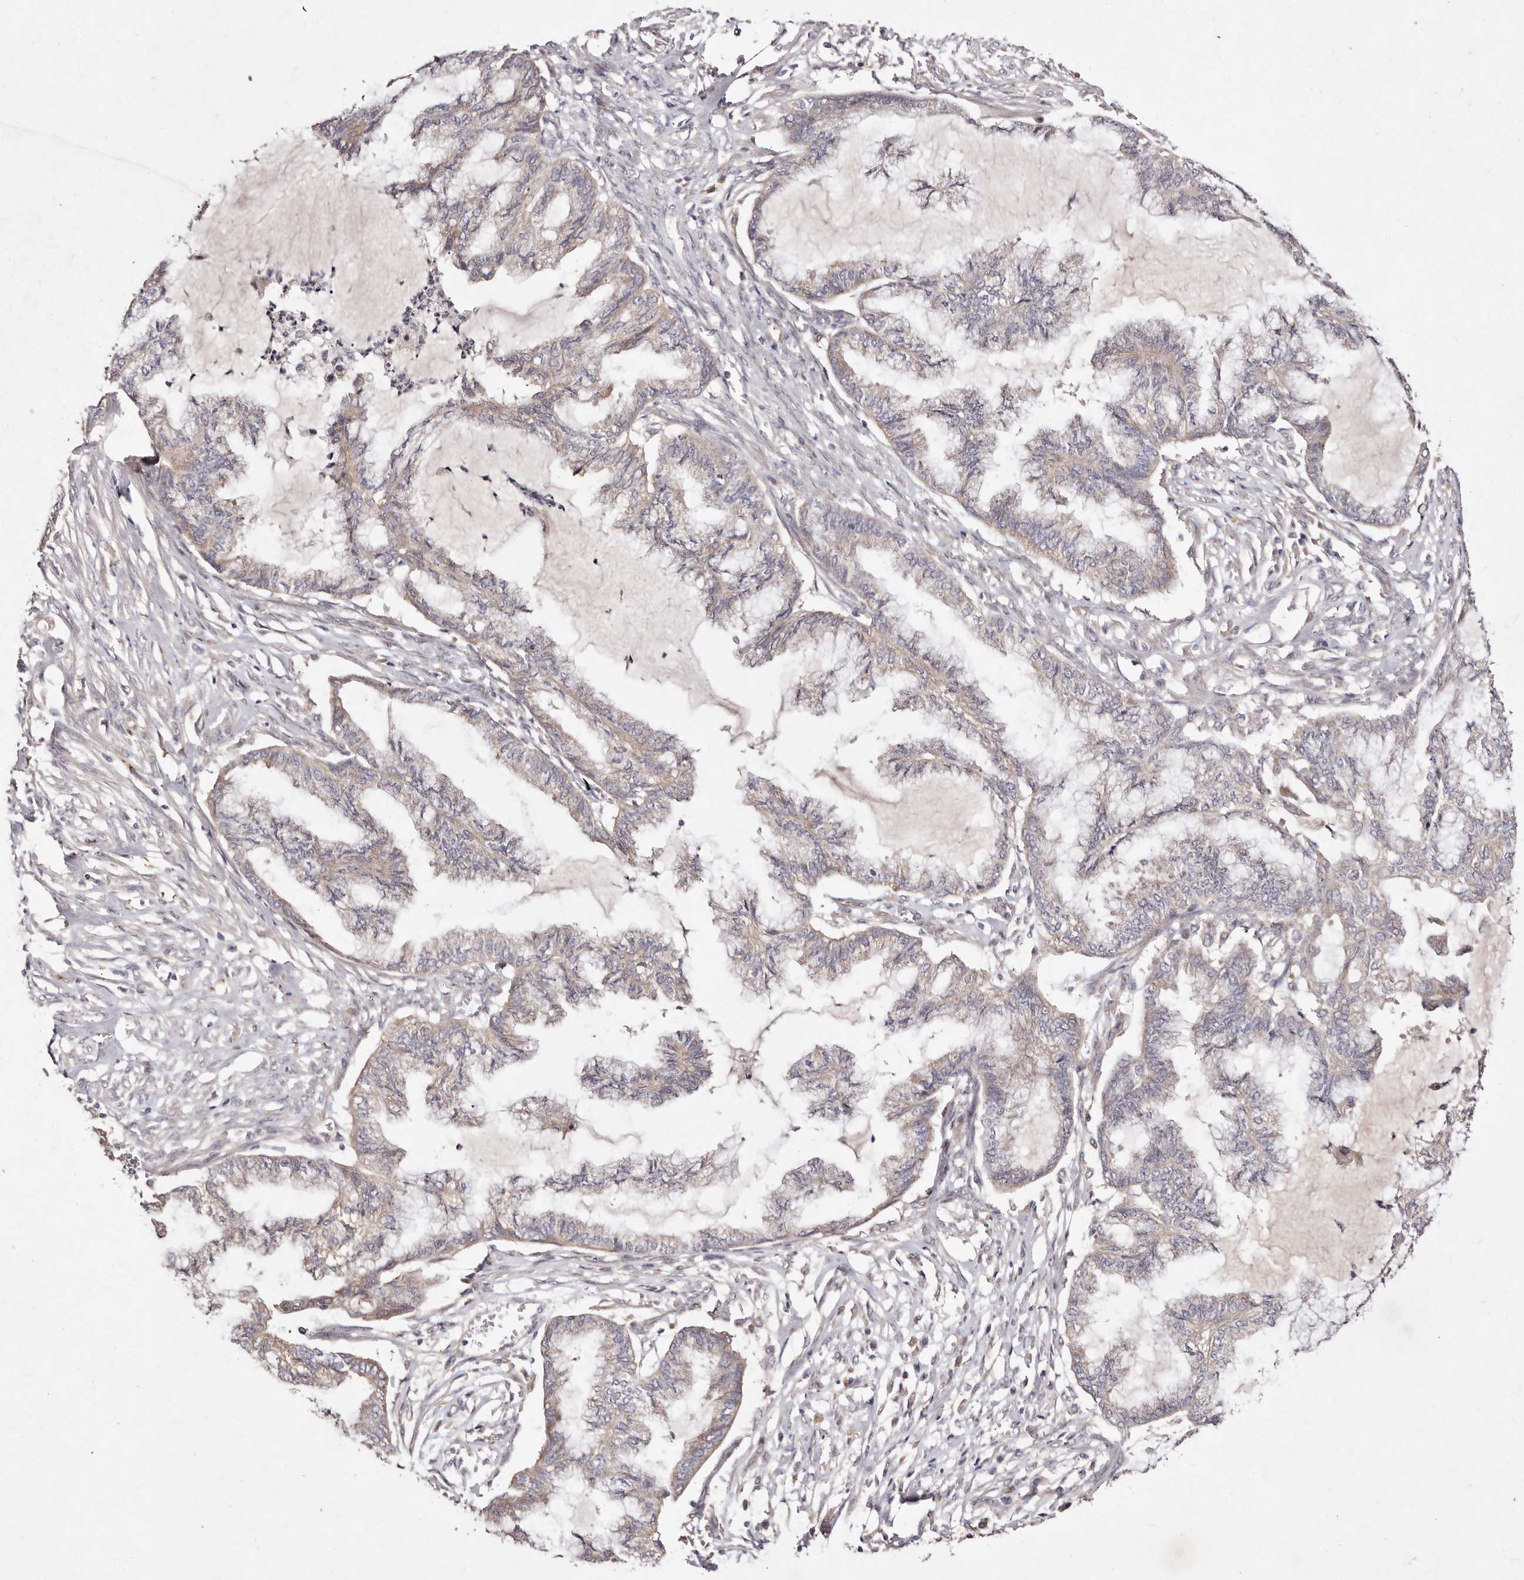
{"staining": {"intensity": "weak", "quantity": "25%-75%", "location": "cytoplasmic/membranous"}, "tissue": "endometrial cancer", "cell_type": "Tumor cells", "image_type": "cancer", "snomed": [{"axis": "morphology", "description": "Adenocarcinoma, NOS"}, {"axis": "topography", "description": "Endometrium"}], "caption": "High-power microscopy captured an immunohistochemistry photomicrograph of adenocarcinoma (endometrial), revealing weak cytoplasmic/membranous expression in approximately 25%-75% of tumor cells.", "gene": "TSC2", "patient": {"sex": "female", "age": 86}}